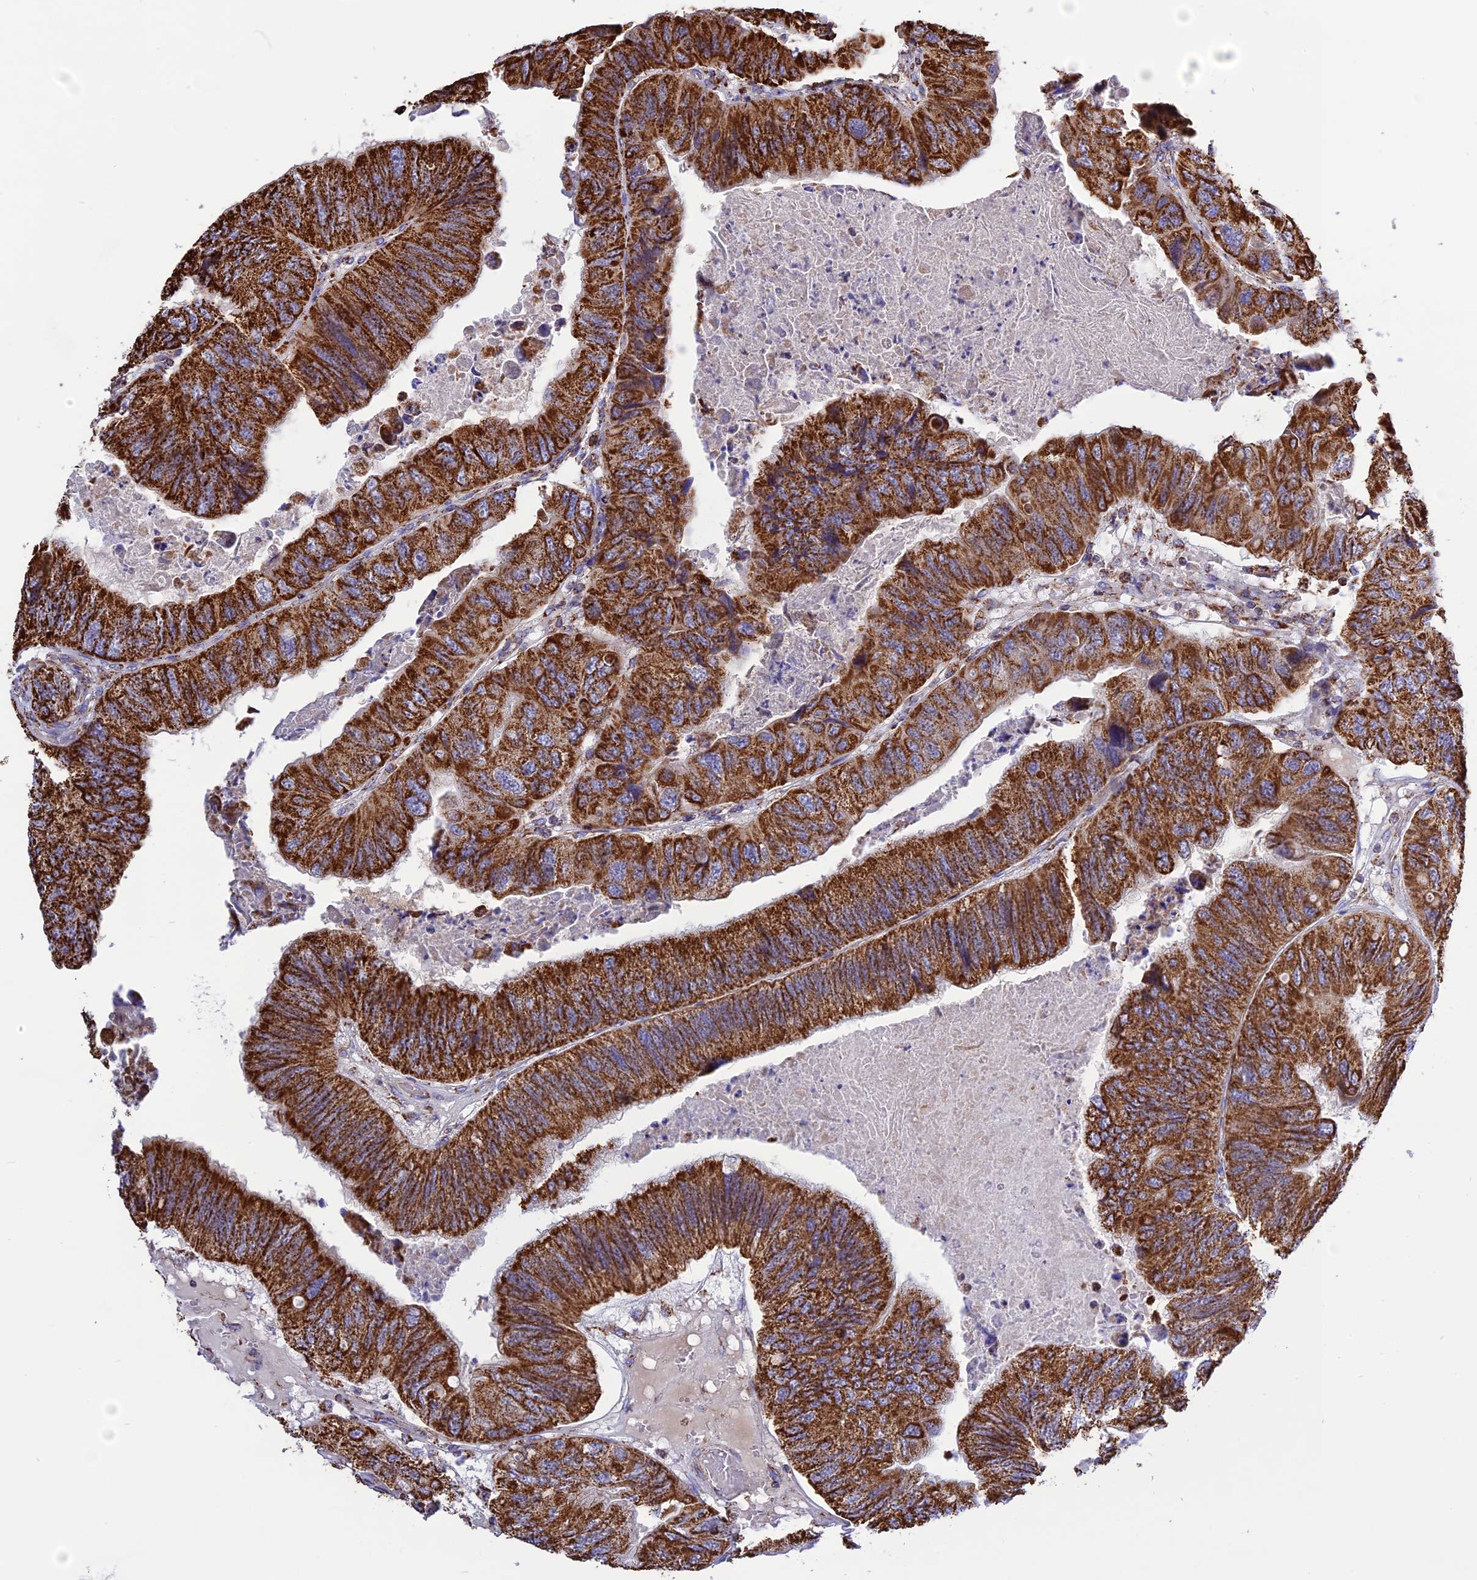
{"staining": {"intensity": "strong", "quantity": ">75%", "location": "cytoplasmic/membranous"}, "tissue": "colorectal cancer", "cell_type": "Tumor cells", "image_type": "cancer", "snomed": [{"axis": "morphology", "description": "Adenocarcinoma, NOS"}, {"axis": "topography", "description": "Rectum"}], "caption": "Immunohistochemistry photomicrograph of neoplastic tissue: human colorectal cancer (adenocarcinoma) stained using IHC reveals high levels of strong protein expression localized specifically in the cytoplasmic/membranous of tumor cells, appearing as a cytoplasmic/membranous brown color.", "gene": "TTC4", "patient": {"sex": "male", "age": 63}}